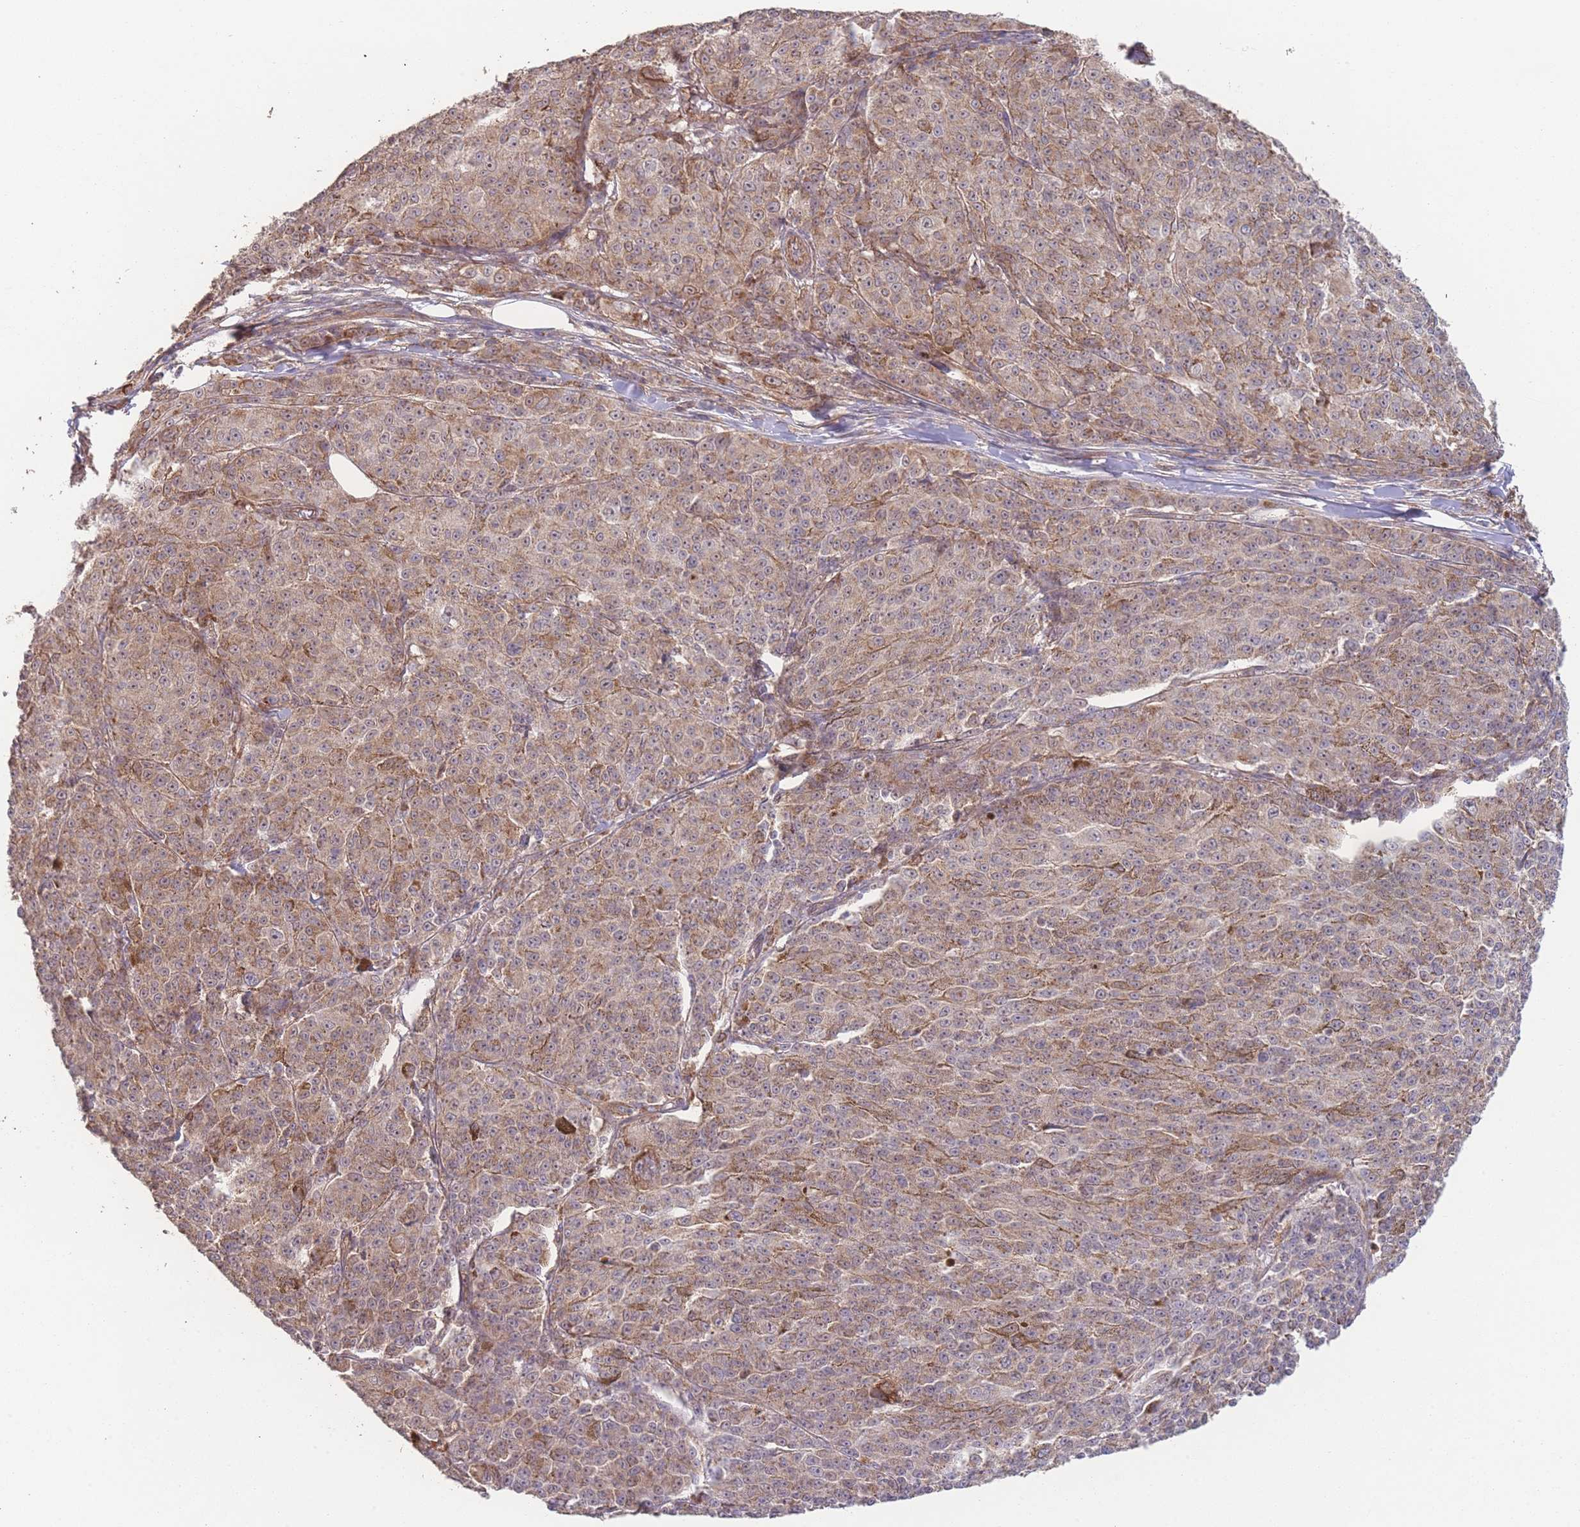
{"staining": {"intensity": "weak", "quantity": ">75%", "location": "cytoplasmic/membranous"}, "tissue": "melanoma", "cell_type": "Tumor cells", "image_type": "cancer", "snomed": [{"axis": "morphology", "description": "Malignant melanoma, NOS"}, {"axis": "topography", "description": "Skin"}], "caption": "Human malignant melanoma stained for a protein (brown) shows weak cytoplasmic/membranous positive expression in approximately >75% of tumor cells.", "gene": "PXMP4", "patient": {"sex": "female", "age": 52}}